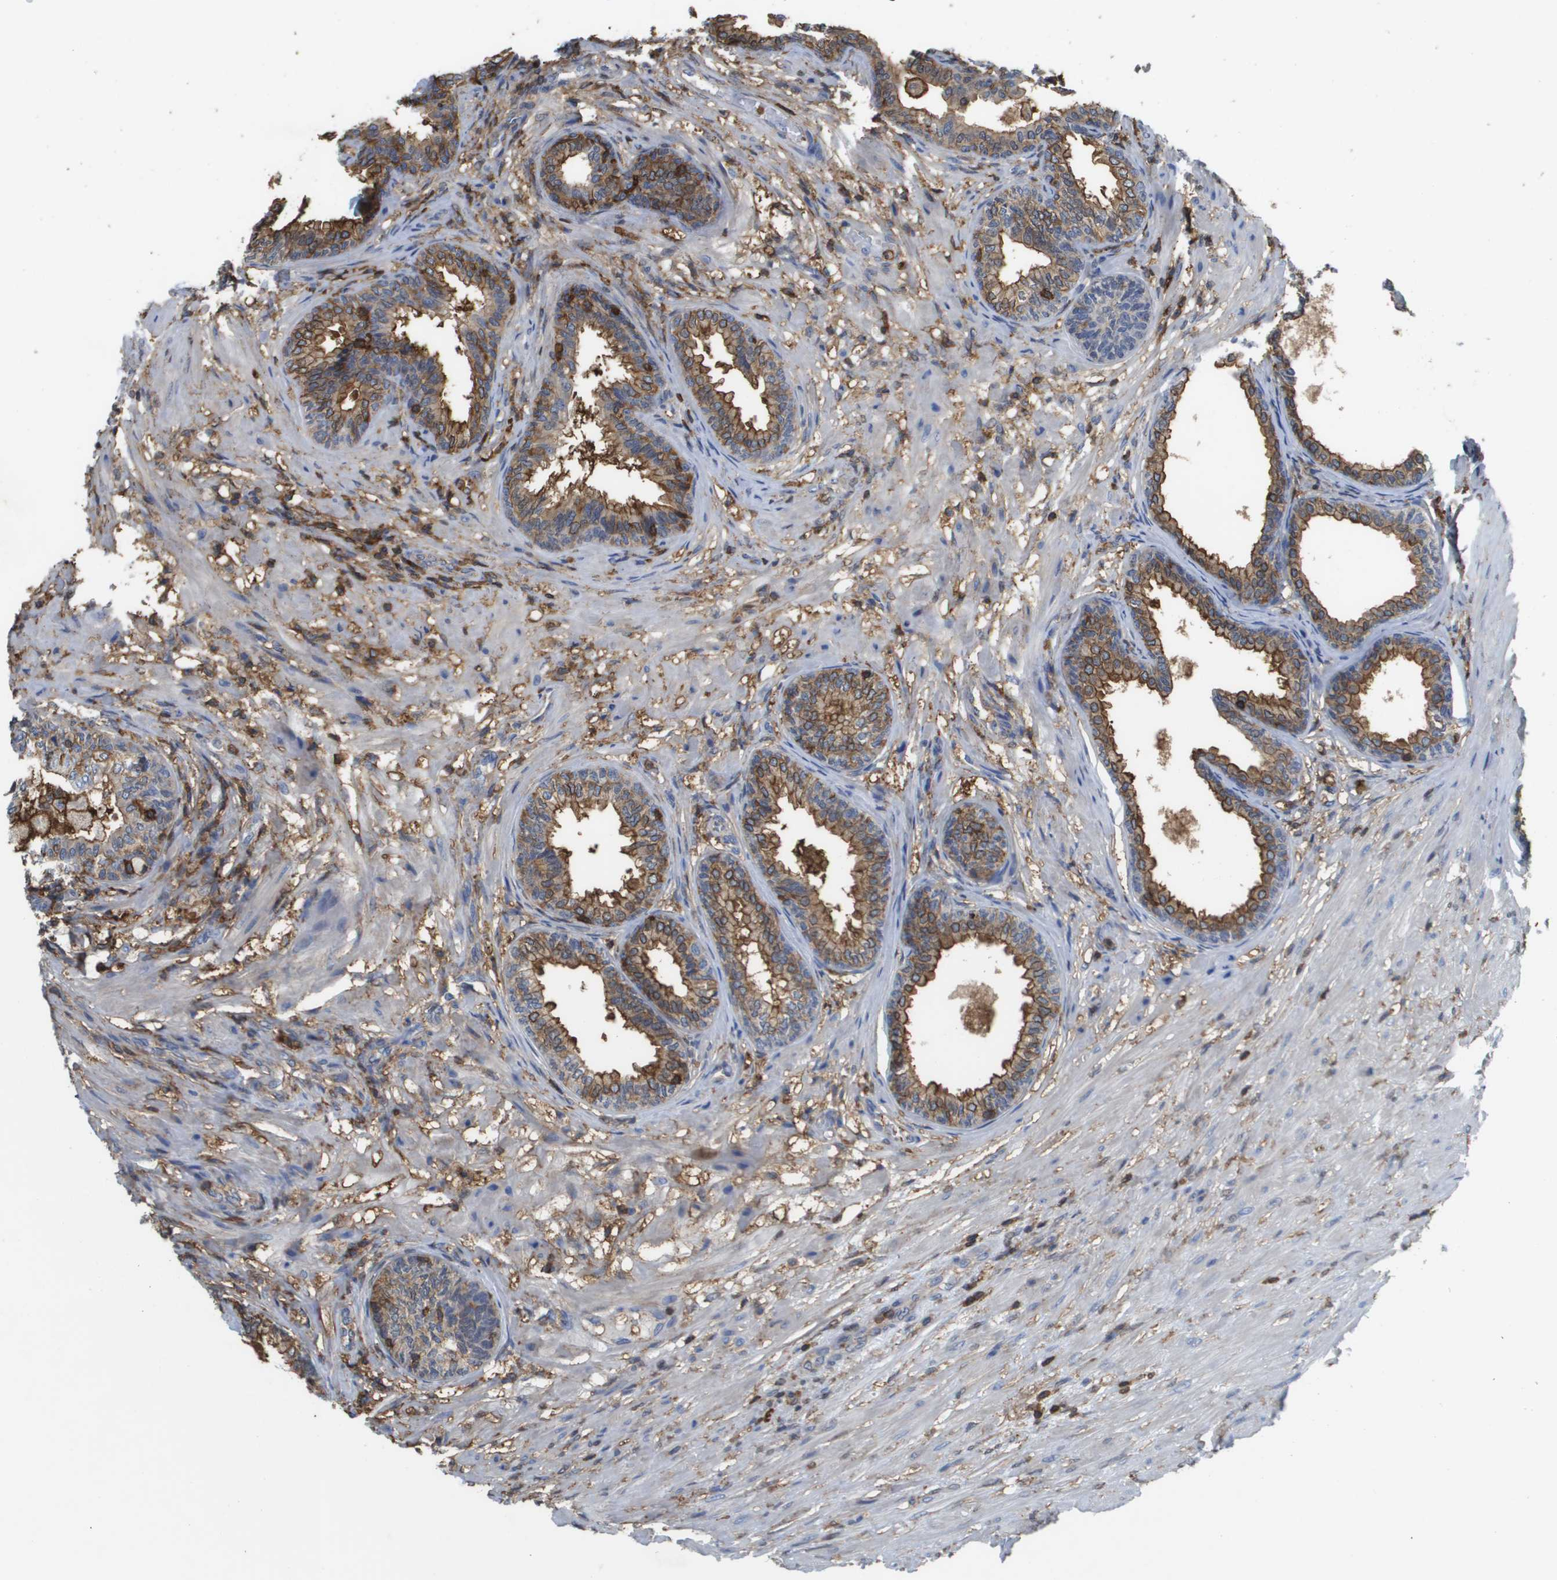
{"staining": {"intensity": "moderate", "quantity": ">75%", "location": "cytoplasmic/membranous"}, "tissue": "prostate", "cell_type": "Glandular cells", "image_type": "normal", "snomed": [{"axis": "morphology", "description": "Normal tissue, NOS"}, {"axis": "topography", "description": "Prostate"}], "caption": "Immunohistochemistry (IHC) image of unremarkable human prostate stained for a protein (brown), which exhibits medium levels of moderate cytoplasmic/membranous staining in approximately >75% of glandular cells.", "gene": "PASK", "patient": {"sex": "male", "age": 76}}